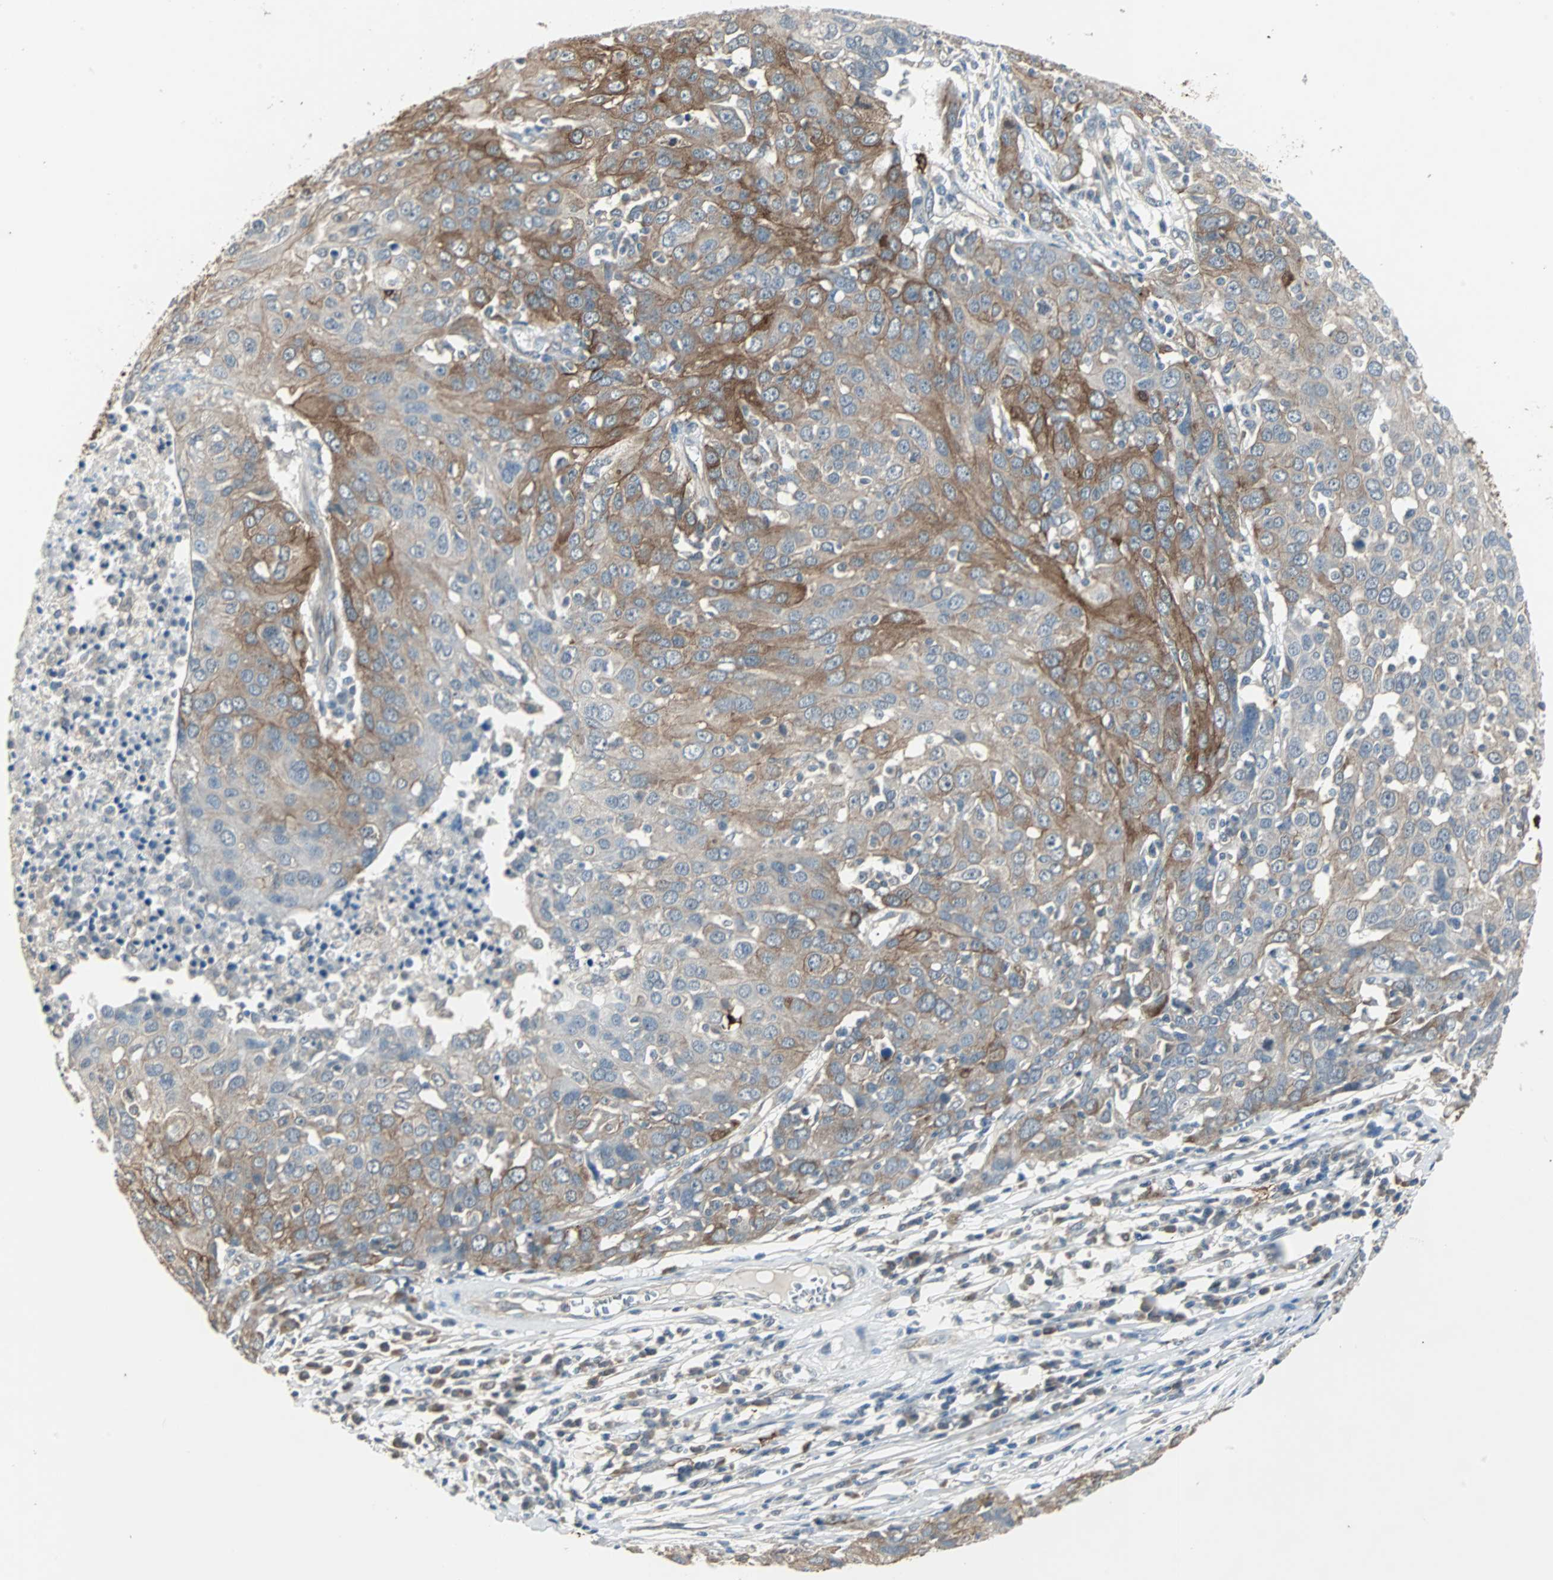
{"staining": {"intensity": "moderate", "quantity": "25%-75%", "location": "cytoplasmic/membranous"}, "tissue": "ovarian cancer", "cell_type": "Tumor cells", "image_type": "cancer", "snomed": [{"axis": "morphology", "description": "Carcinoma, endometroid"}, {"axis": "topography", "description": "Ovary"}], "caption": "An image of human endometroid carcinoma (ovarian) stained for a protein displays moderate cytoplasmic/membranous brown staining in tumor cells.", "gene": "CMC2", "patient": {"sex": "female", "age": 50}}